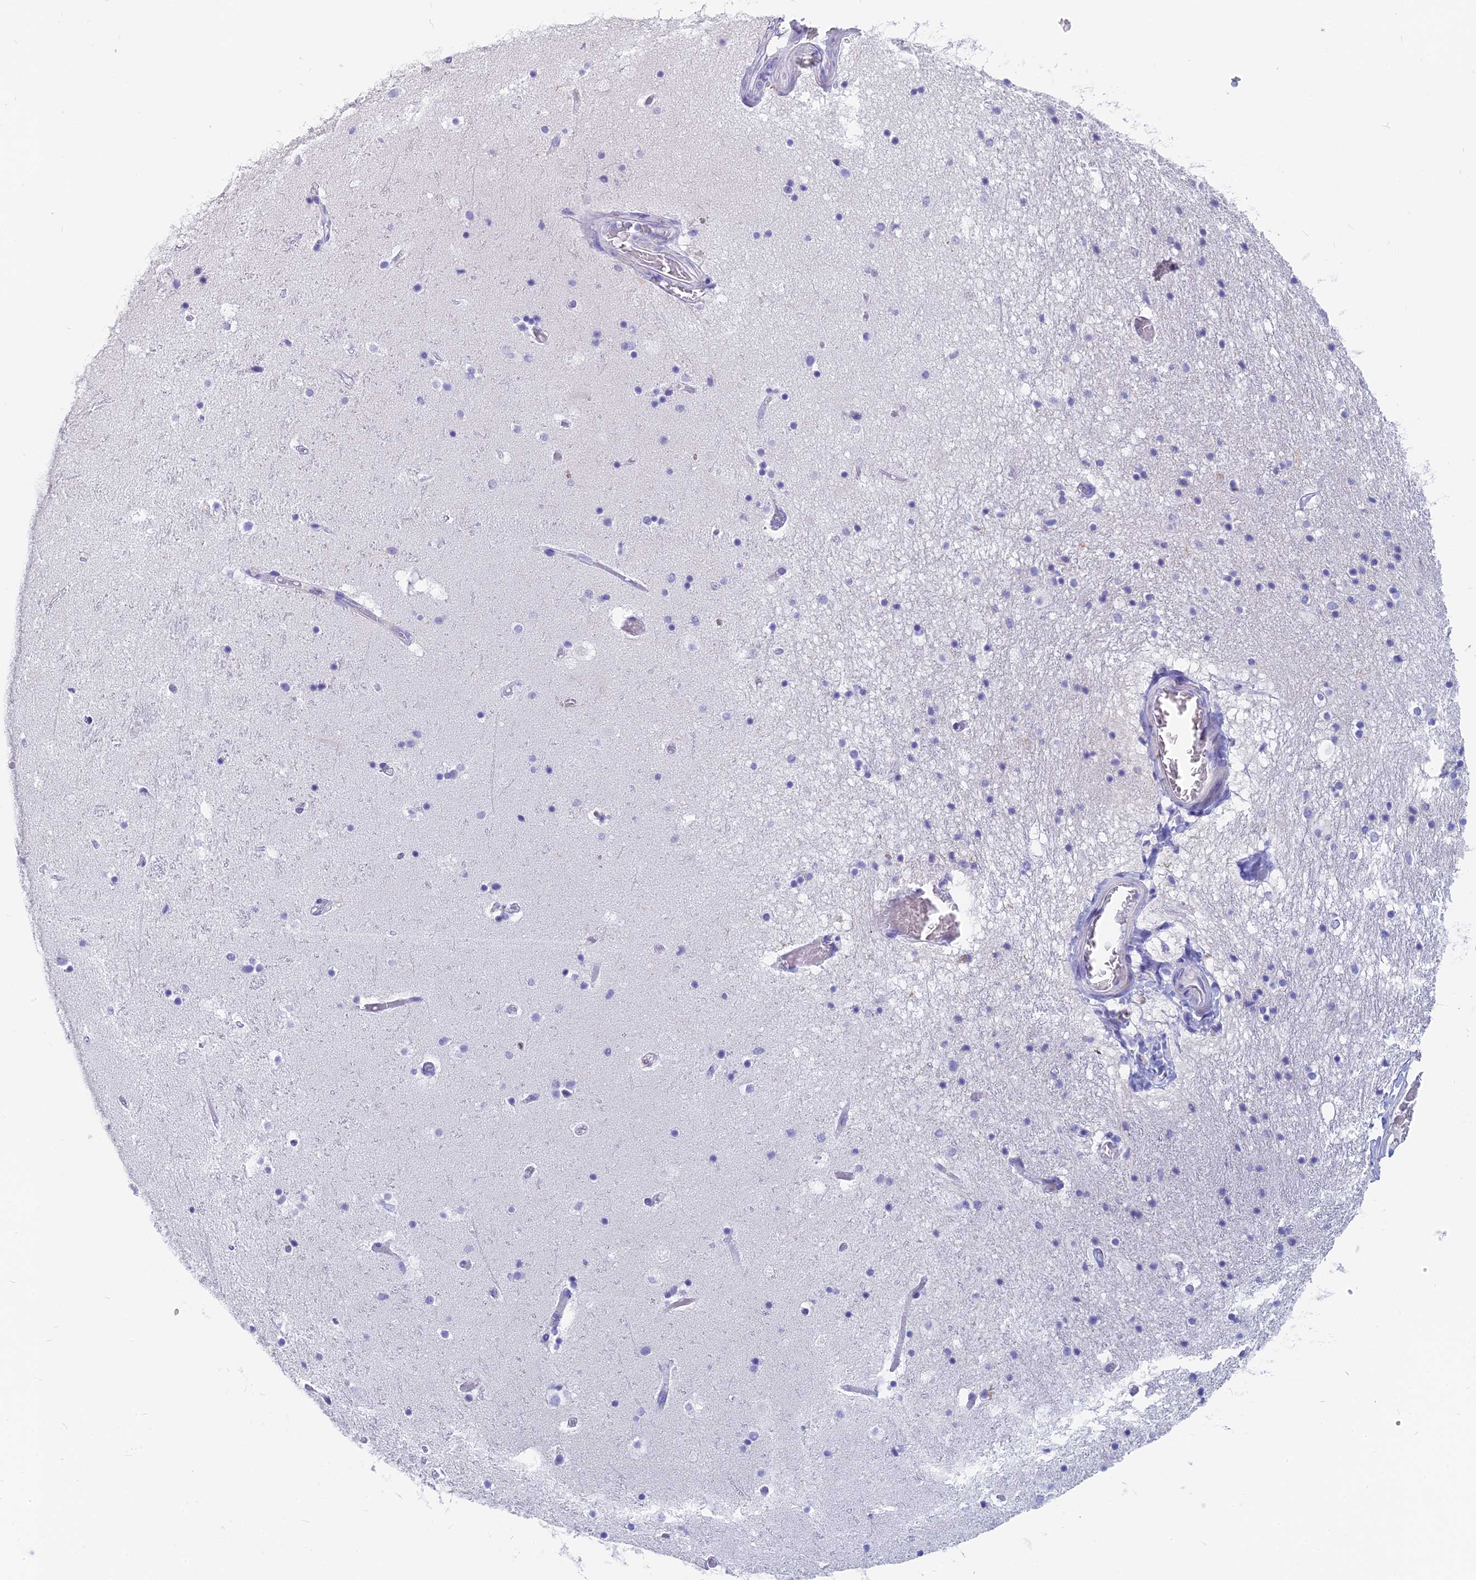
{"staining": {"intensity": "negative", "quantity": "none", "location": "none"}, "tissue": "hippocampus", "cell_type": "Glial cells", "image_type": "normal", "snomed": [{"axis": "morphology", "description": "Normal tissue, NOS"}, {"axis": "topography", "description": "Hippocampus"}], "caption": "Protein analysis of normal hippocampus displays no significant staining in glial cells.", "gene": "SLC36A2", "patient": {"sex": "female", "age": 52}}